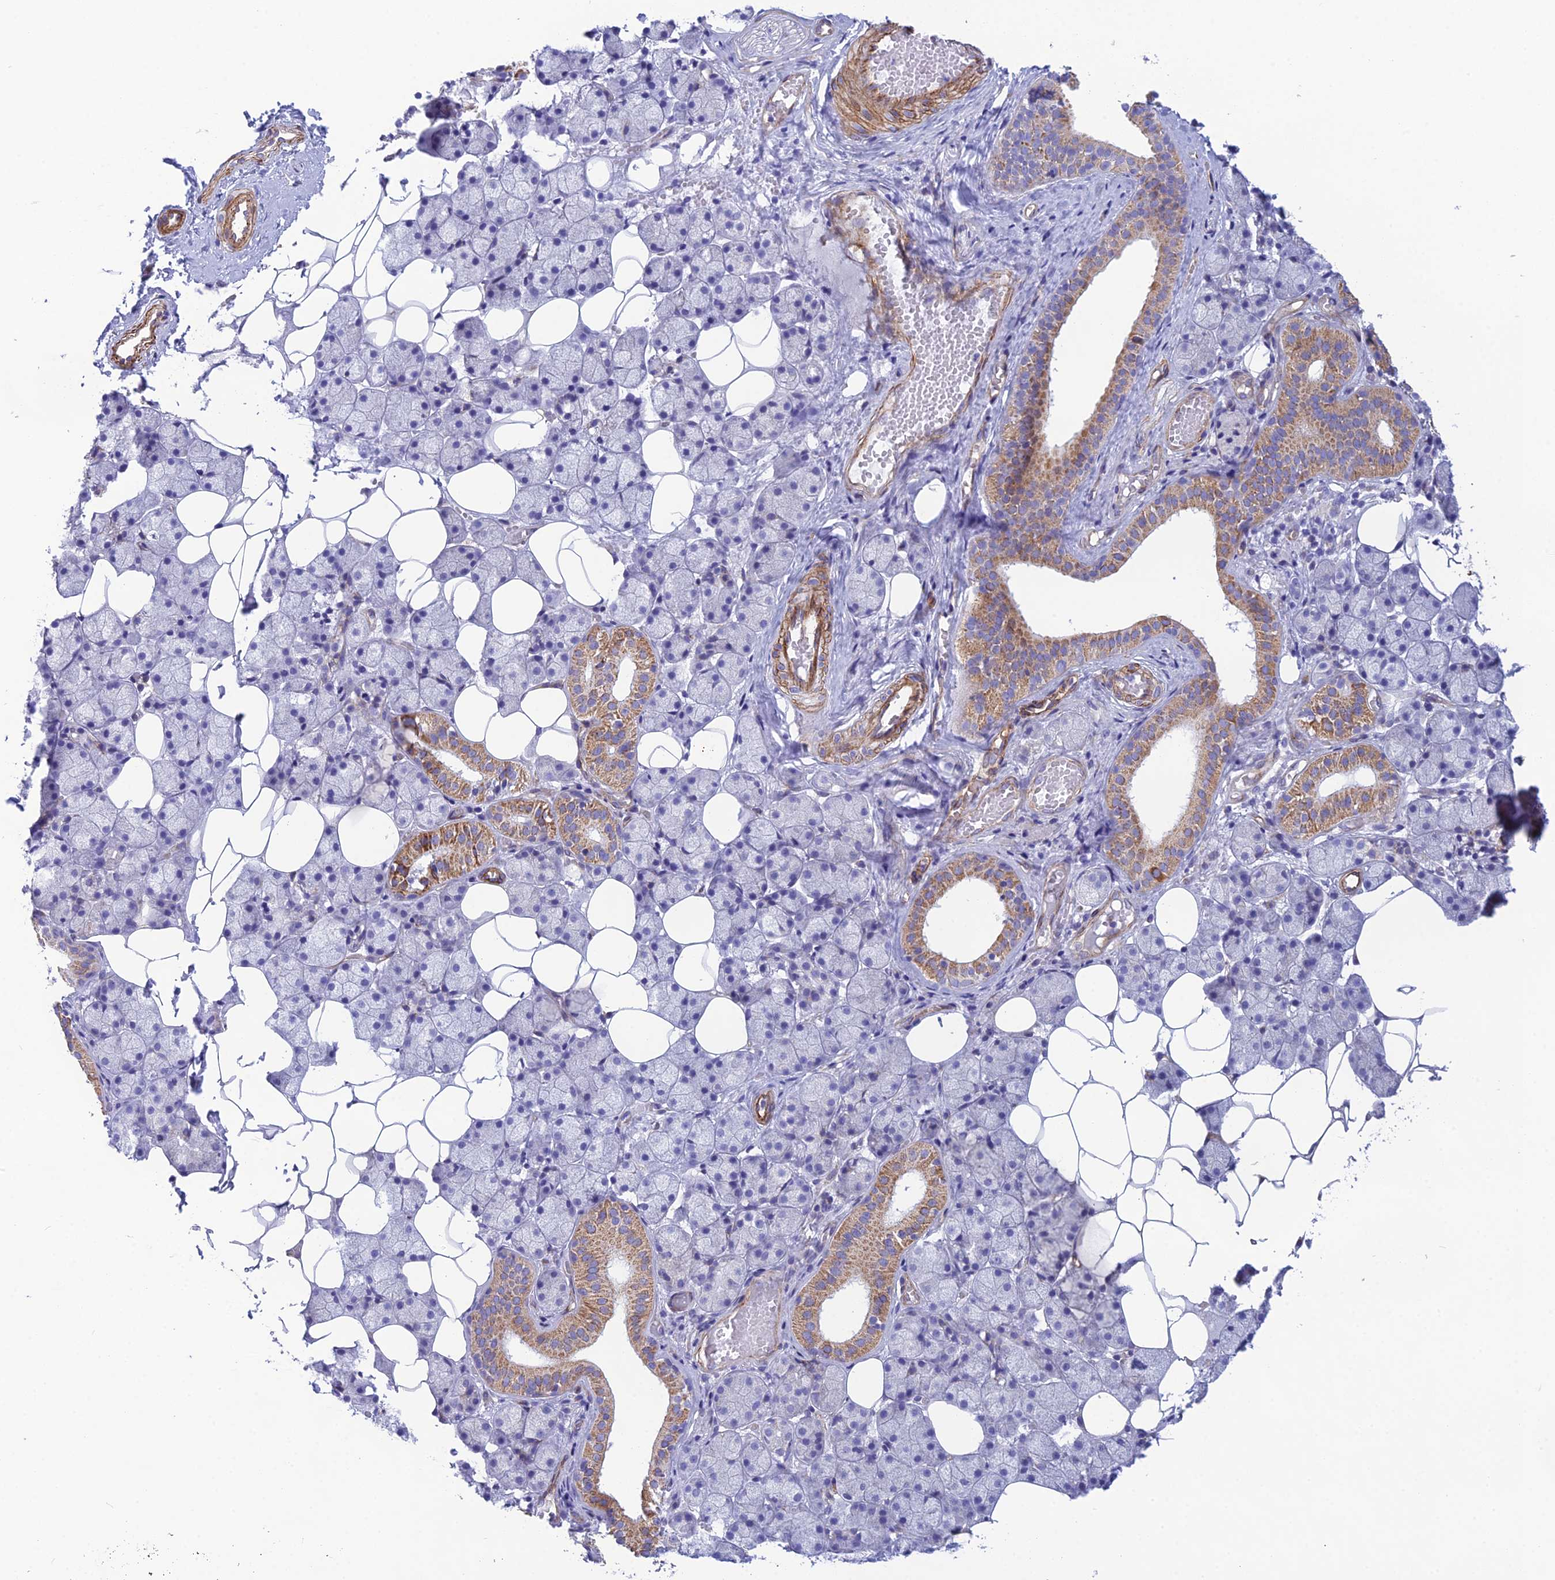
{"staining": {"intensity": "moderate", "quantity": "<25%", "location": "cytoplasmic/membranous"}, "tissue": "salivary gland", "cell_type": "Glandular cells", "image_type": "normal", "snomed": [{"axis": "morphology", "description": "Normal tissue, NOS"}, {"axis": "topography", "description": "Salivary gland"}], "caption": "A high-resolution photomicrograph shows immunohistochemistry staining of unremarkable salivary gland, which demonstrates moderate cytoplasmic/membranous expression in approximately <25% of glandular cells. The staining was performed using DAB (3,3'-diaminobenzidine) to visualize the protein expression in brown, while the nuclei were stained in blue with hematoxylin (Magnification: 20x).", "gene": "POMGNT1", "patient": {"sex": "female", "age": 33}}